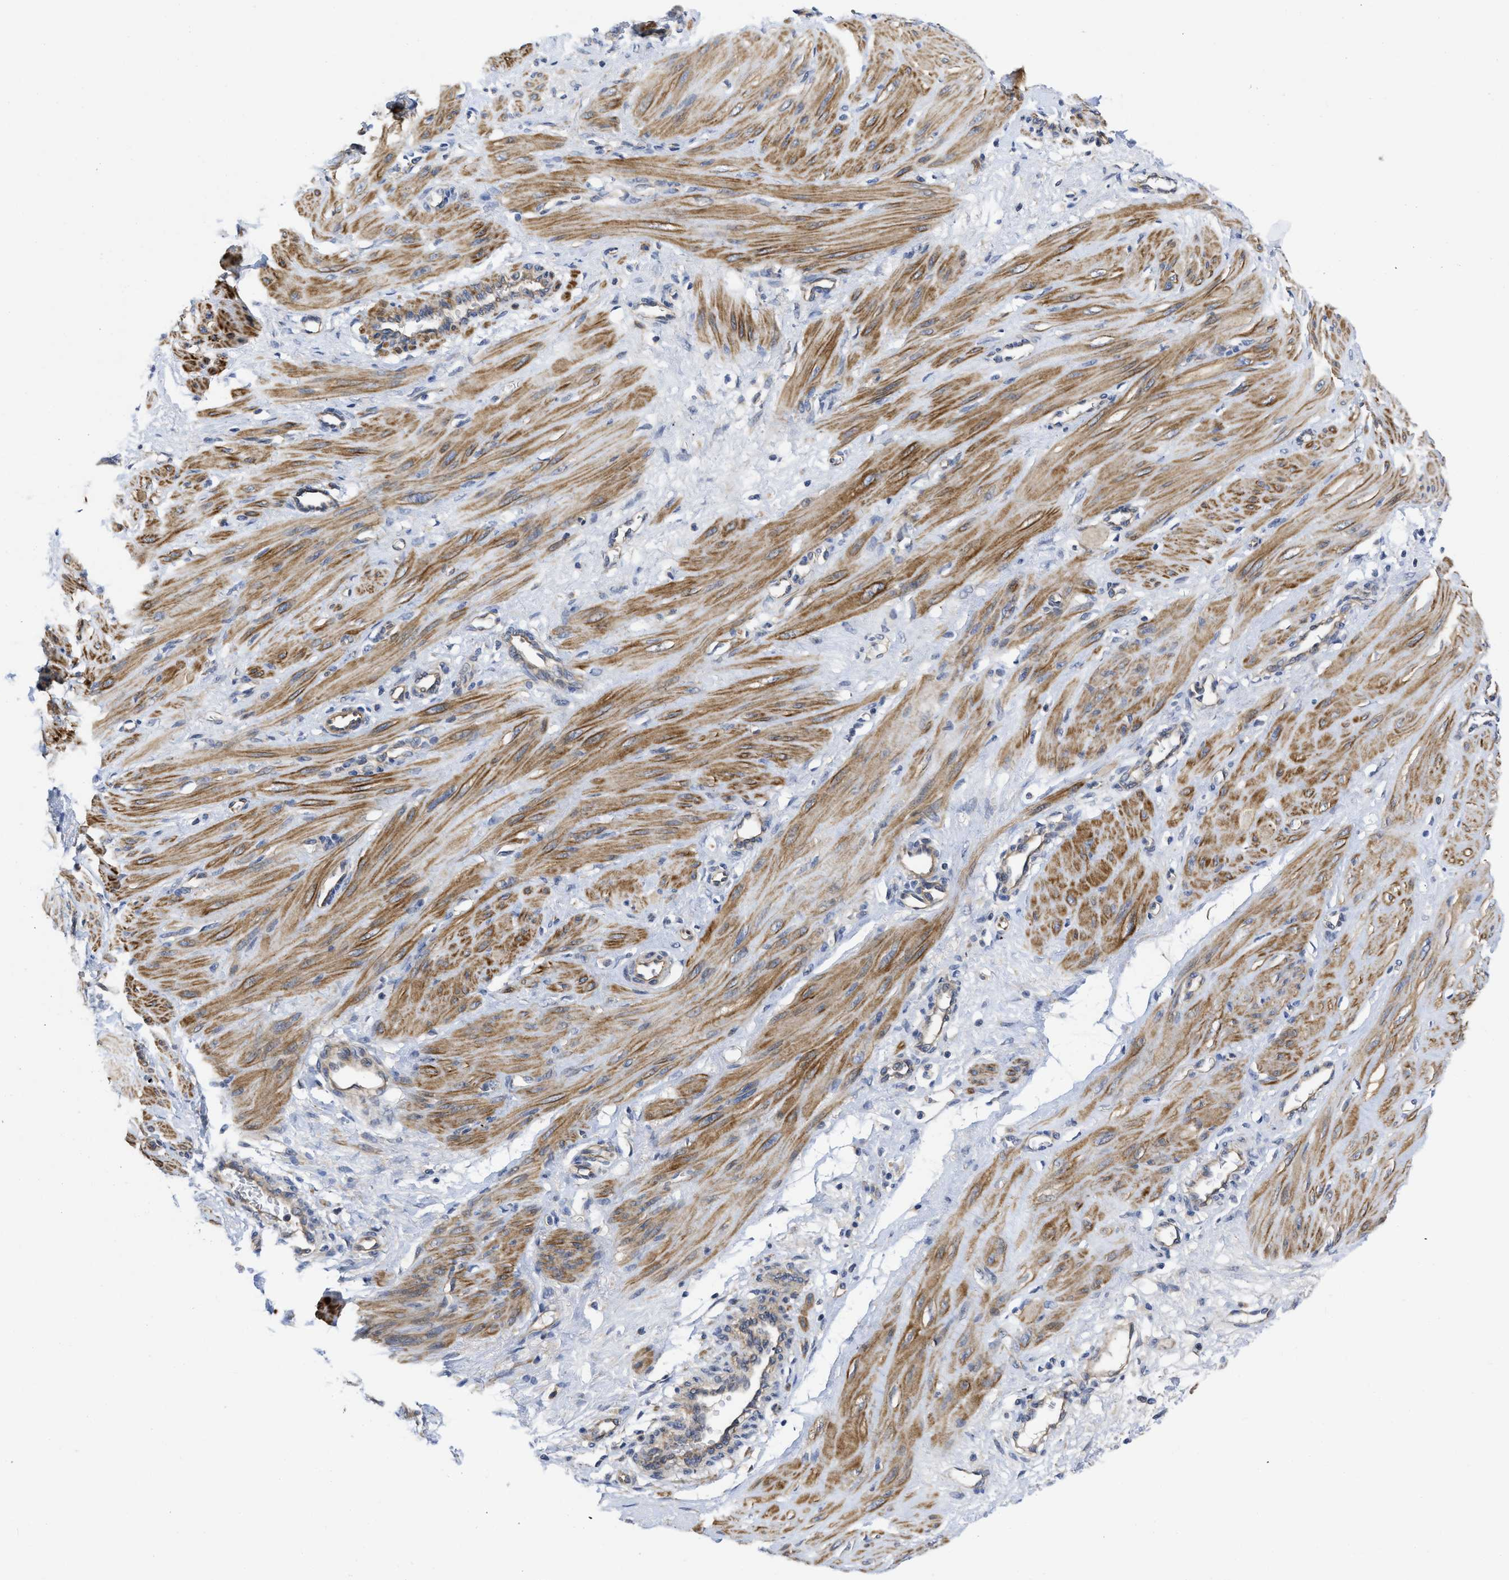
{"staining": {"intensity": "moderate", "quantity": ">75%", "location": "cytoplasmic/membranous"}, "tissue": "smooth muscle", "cell_type": "Smooth muscle cells", "image_type": "normal", "snomed": [{"axis": "morphology", "description": "Normal tissue, NOS"}, {"axis": "topography", "description": "Endometrium"}], "caption": "Immunohistochemical staining of benign human smooth muscle demonstrates >75% levels of moderate cytoplasmic/membranous protein expression in about >75% of smooth muscle cells.", "gene": "ARHGEF26", "patient": {"sex": "female", "age": 33}}